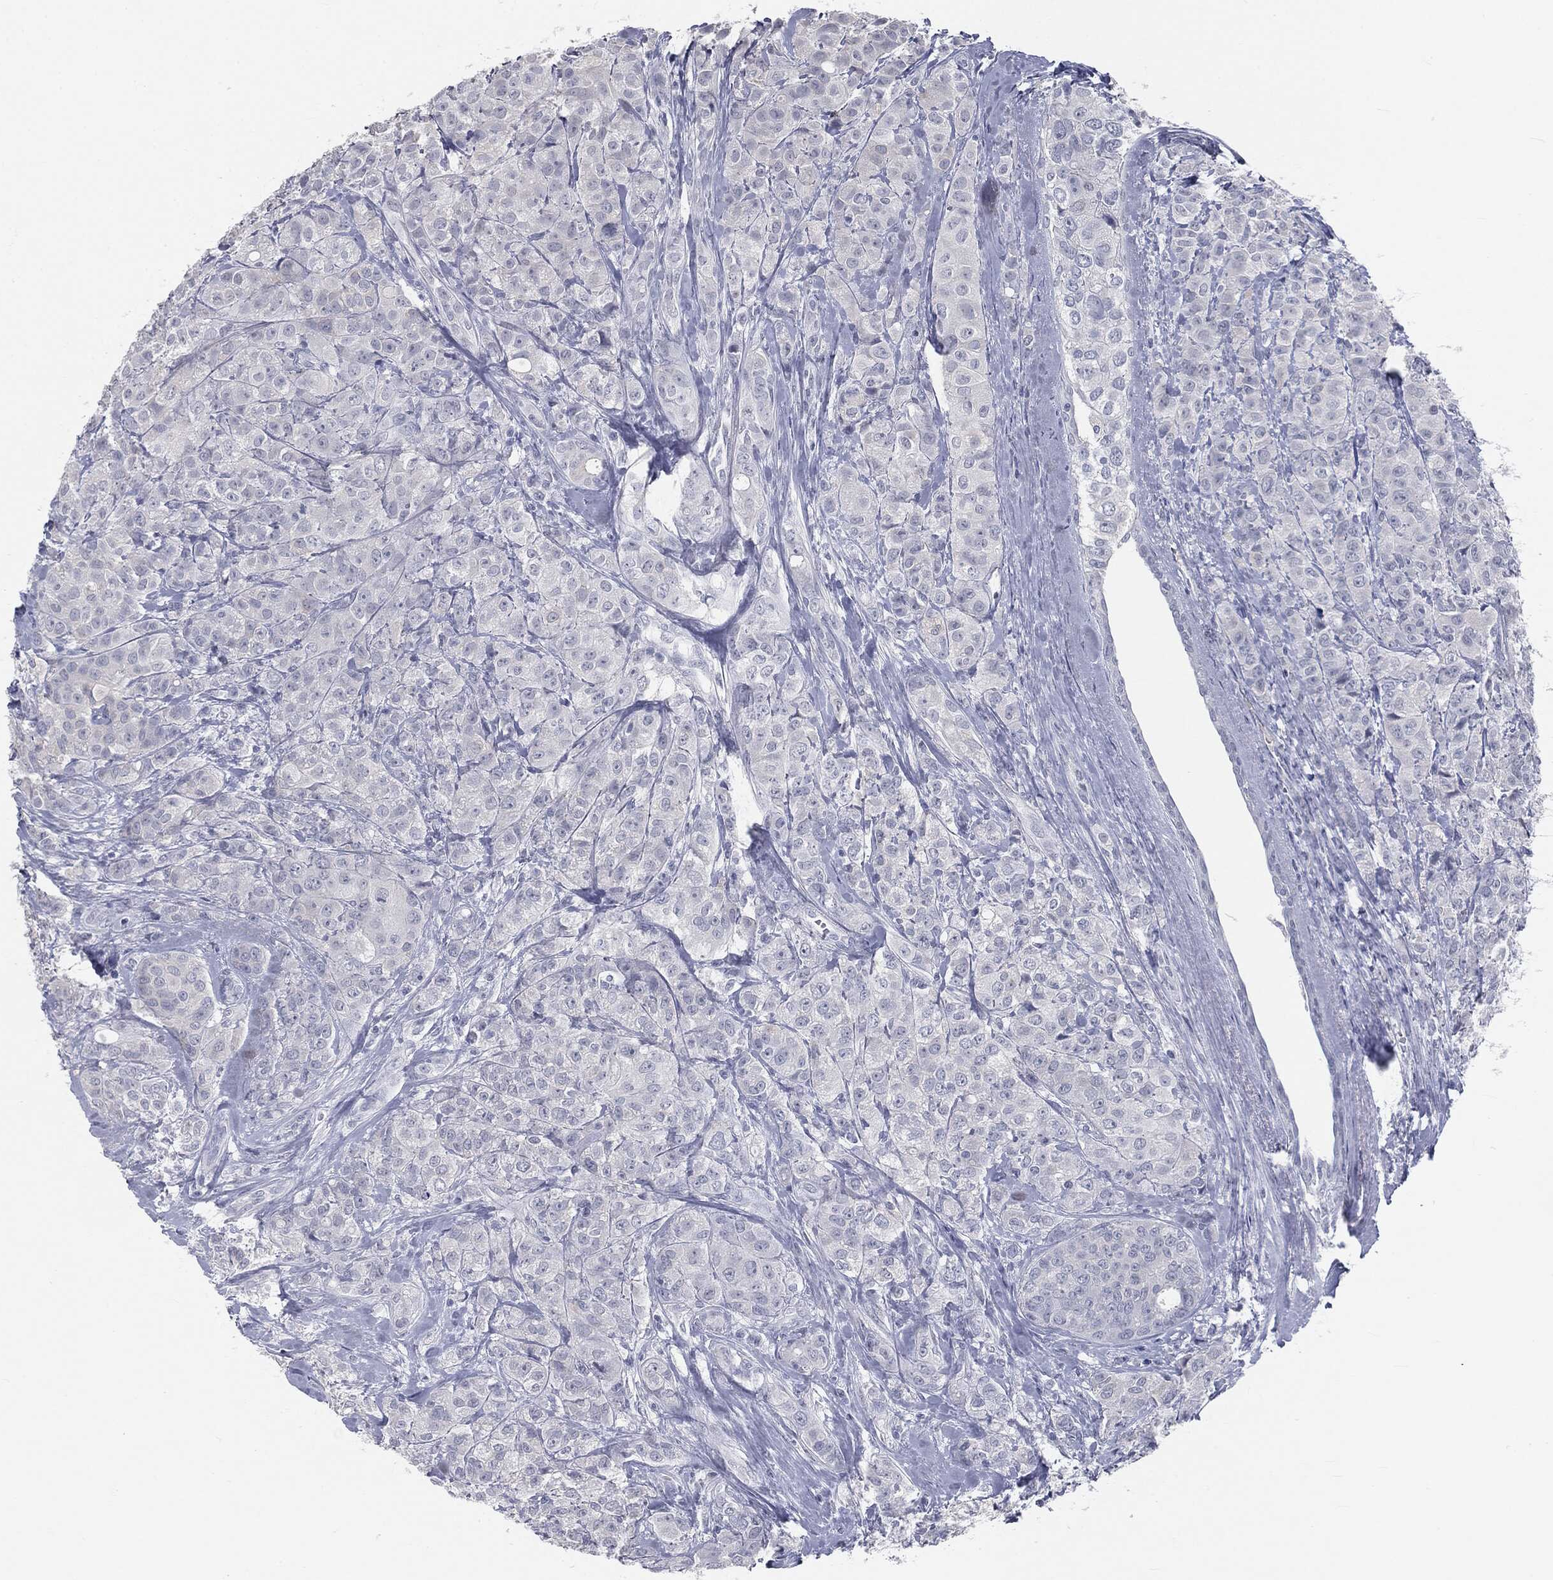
{"staining": {"intensity": "negative", "quantity": "none", "location": "none"}, "tissue": "breast cancer", "cell_type": "Tumor cells", "image_type": "cancer", "snomed": [{"axis": "morphology", "description": "Normal tissue, NOS"}, {"axis": "morphology", "description": "Duct carcinoma"}, {"axis": "topography", "description": "Breast"}], "caption": "Immunohistochemistry of human breast intraductal carcinoma exhibits no positivity in tumor cells.", "gene": "PRAME", "patient": {"sex": "female", "age": 43}}